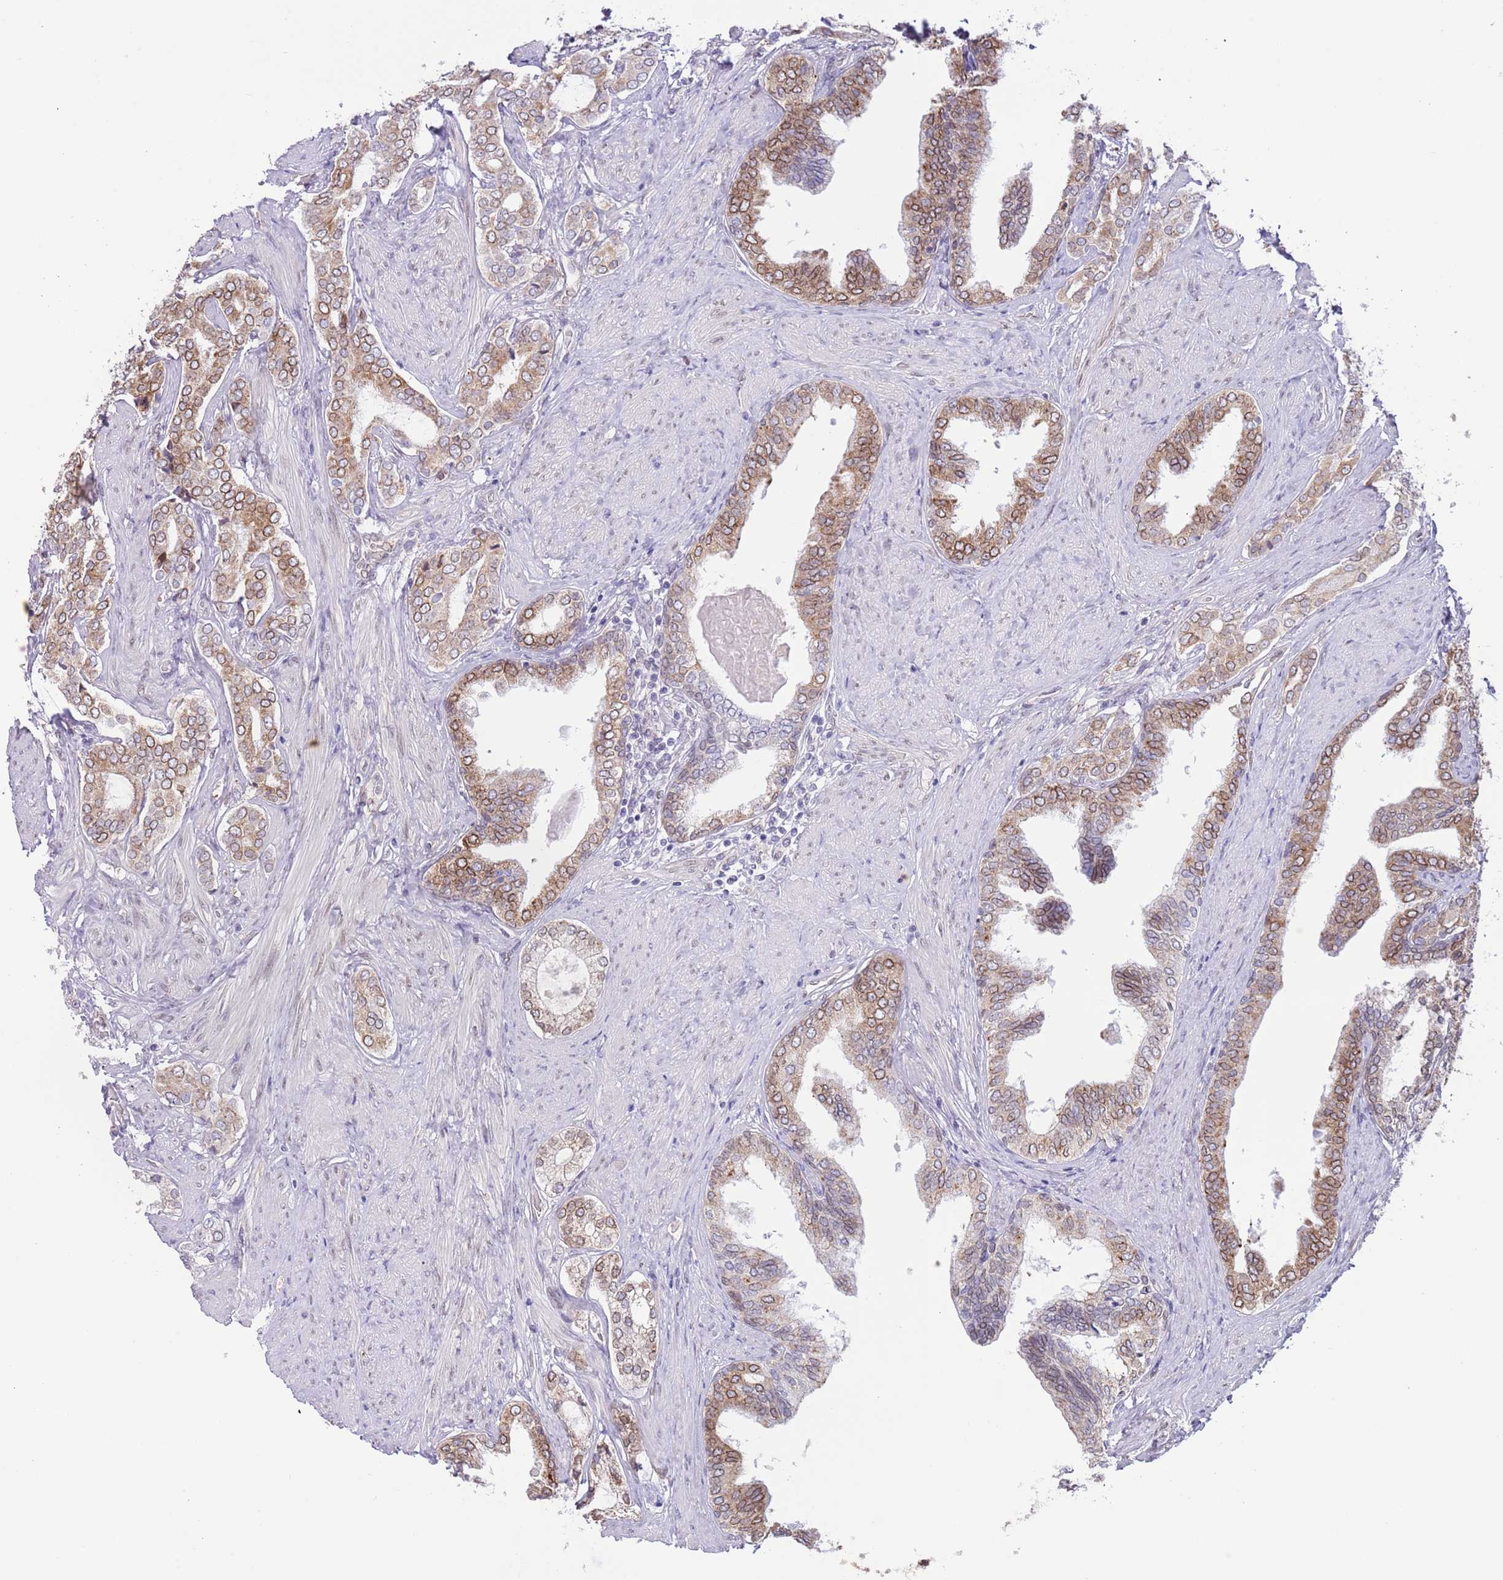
{"staining": {"intensity": "moderate", "quantity": "25%-75%", "location": "cytoplasmic/membranous"}, "tissue": "prostate cancer", "cell_type": "Tumor cells", "image_type": "cancer", "snomed": [{"axis": "morphology", "description": "Adenocarcinoma, High grade"}, {"axis": "topography", "description": "Prostate"}], "caption": "Immunohistochemical staining of human prostate cancer demonstrates medium levels of moderate cytoplasmic/membranous protein staining in about 25%-75% of tumor cells.", "gene": "EBPL", "patient": {"sex": "male", "age": 71}}